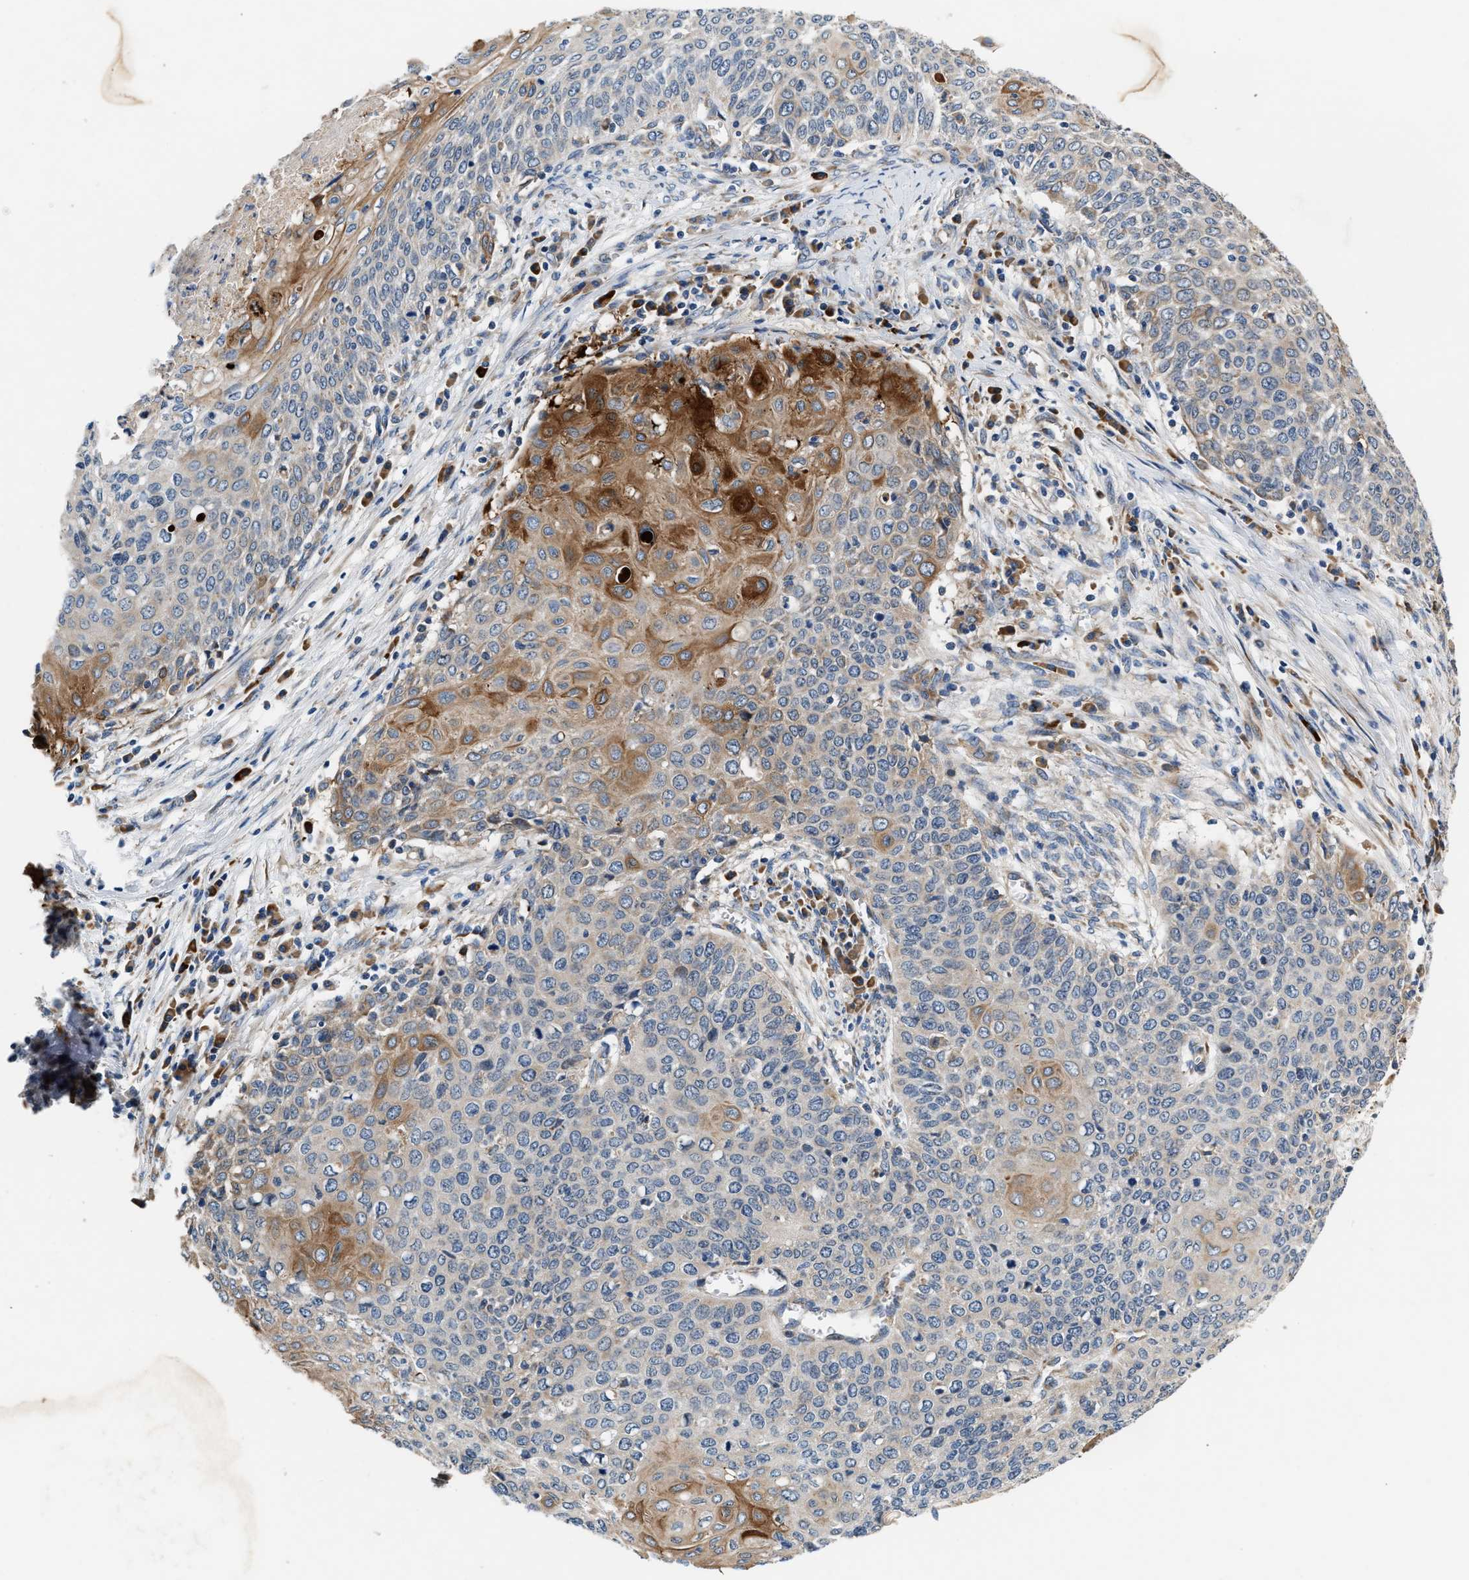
{"staining": {"intensity": "strong", "quantity": "<25%", "location": "cytoplasmic/membranous"}, "tissue": "cervical cancer", "cell_type": "Tumor cells", "image_type": "cancer", "snomed": [{"axis": "morphology", "description": "Squamous cell carcinoma, NOS"}, {"axis": "topography", "description": "Cervix"}], "caption": "Squamous cell carcinoma (cervical) stained with DAB IHC demonstrates medium levels of strong cytoplasmic/membranous expression in approximately <25% of tumor cells.", "gene": "IFT74", "patient": {"sex": "female", "age": 39}}